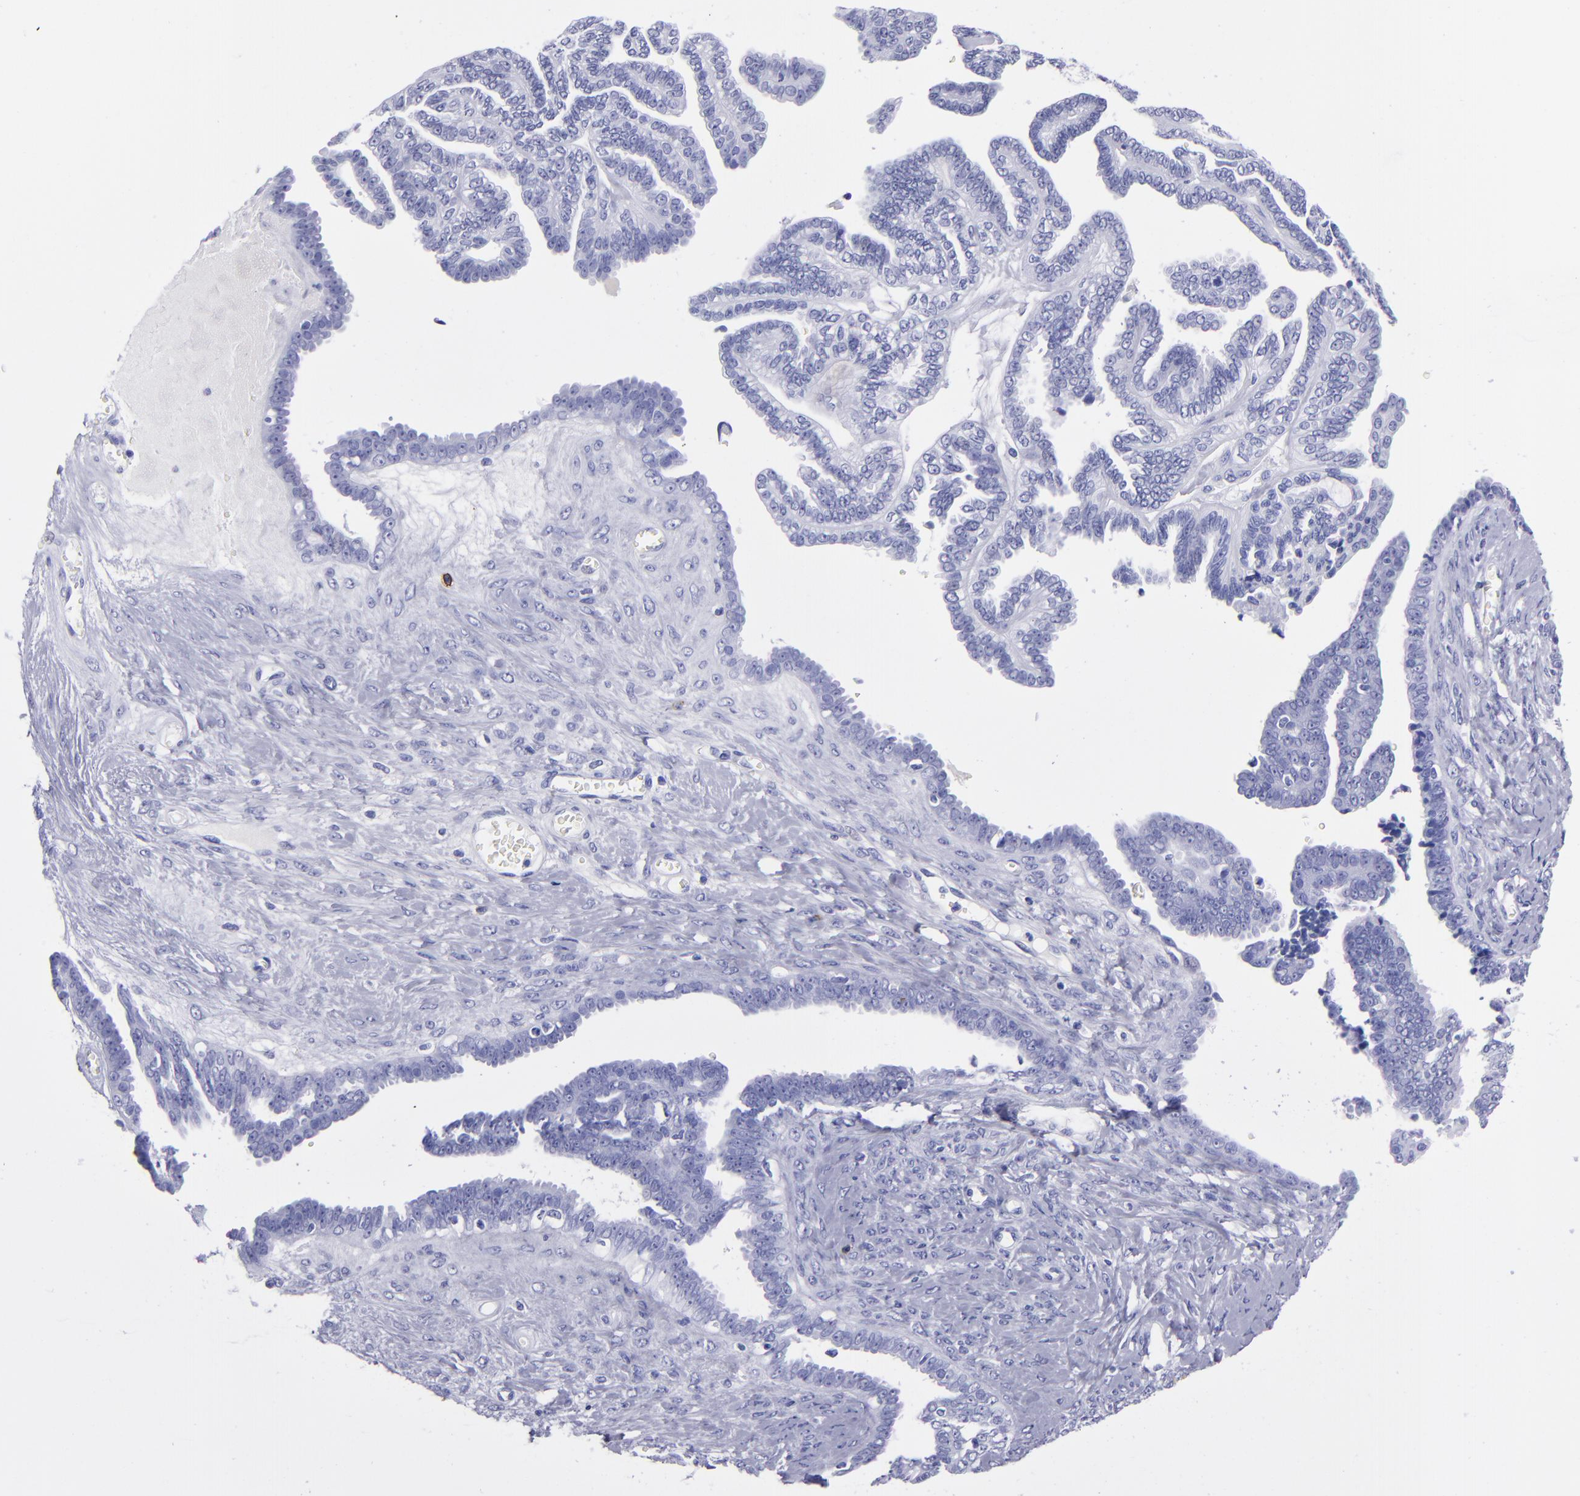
{"staining": {"intensity": "negative", "quantity": "none", "location": "none"}, "tissue": "ovarian cancer", "cell_type": "Tumor cells", "image_type": "cancer", "snomed": [{"axis": "morphology", "description": "Cystadenocarcinoma, serous, NOS"}, {"axis": "topography", "description": "Ovary"}], "caption": "High magnification brightfield microscopy of ovarian cancer (serous cystadenocarcinoma) stained with DAB (3,3'-diaminobenzidine) (brown) and counterstained with hematoxylin (blue): tumor cells show no significant positivity.", "gene": "CD6", "patient": {"sex": "female", "age": 71}}